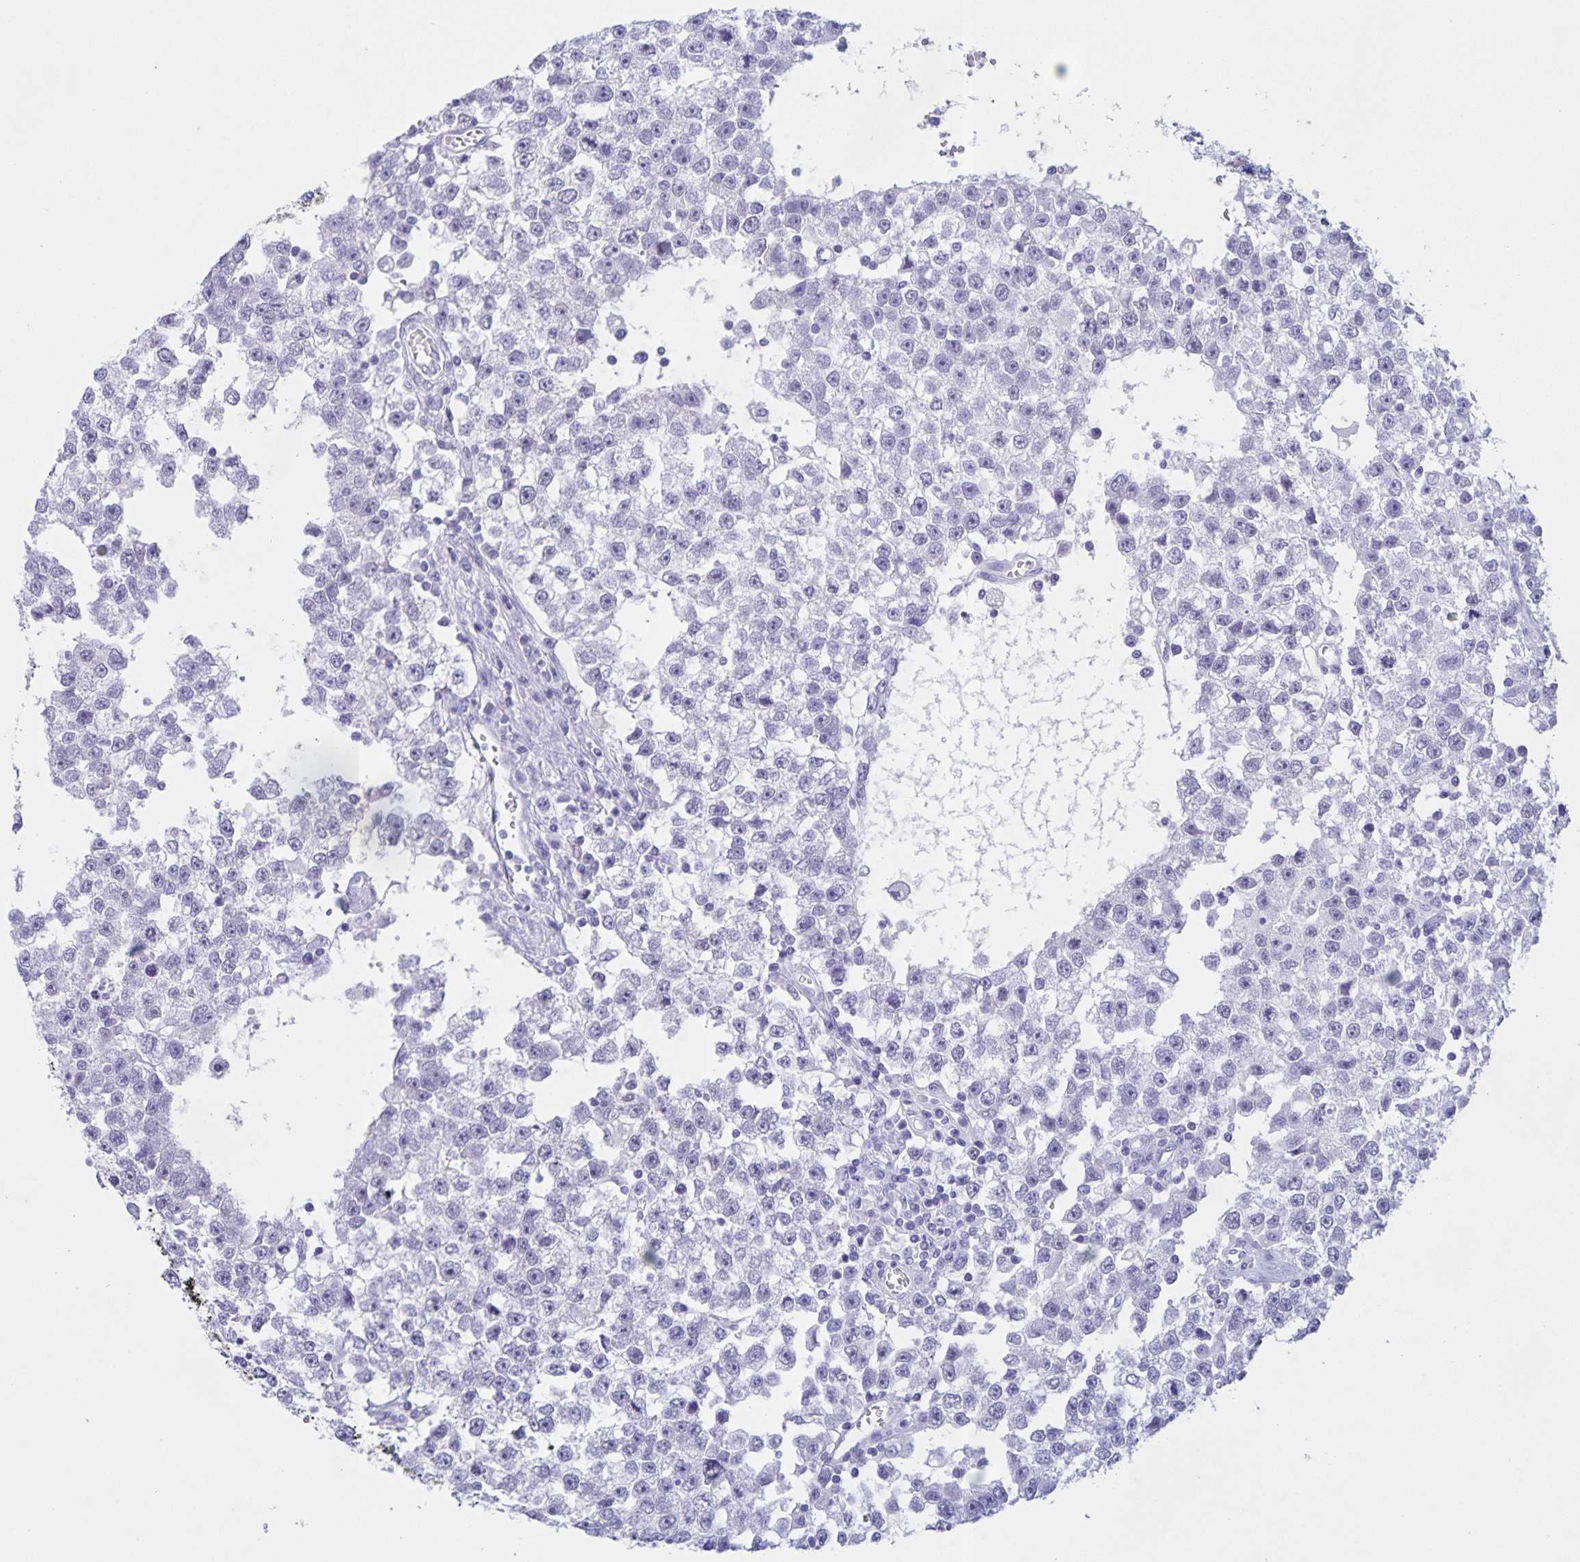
{"staining": {"intensity": "negative", "quantity": "none", "location": "none"}, "tissue": "testis cancer", "cell_type": "Tumor cells", "image_type": "cancer", "snomed": [{"axis": "morphology", "description": "Seminoma, NOS"}, {"axis": "topography", "description": "Testis"}], "caption": "Testis seminoma stained for a protein using immunohistochemistry demonstrates no staining tumor cells.", "gene": "TGIF2LX", "patient": {"sex": "male", "age": 34}}